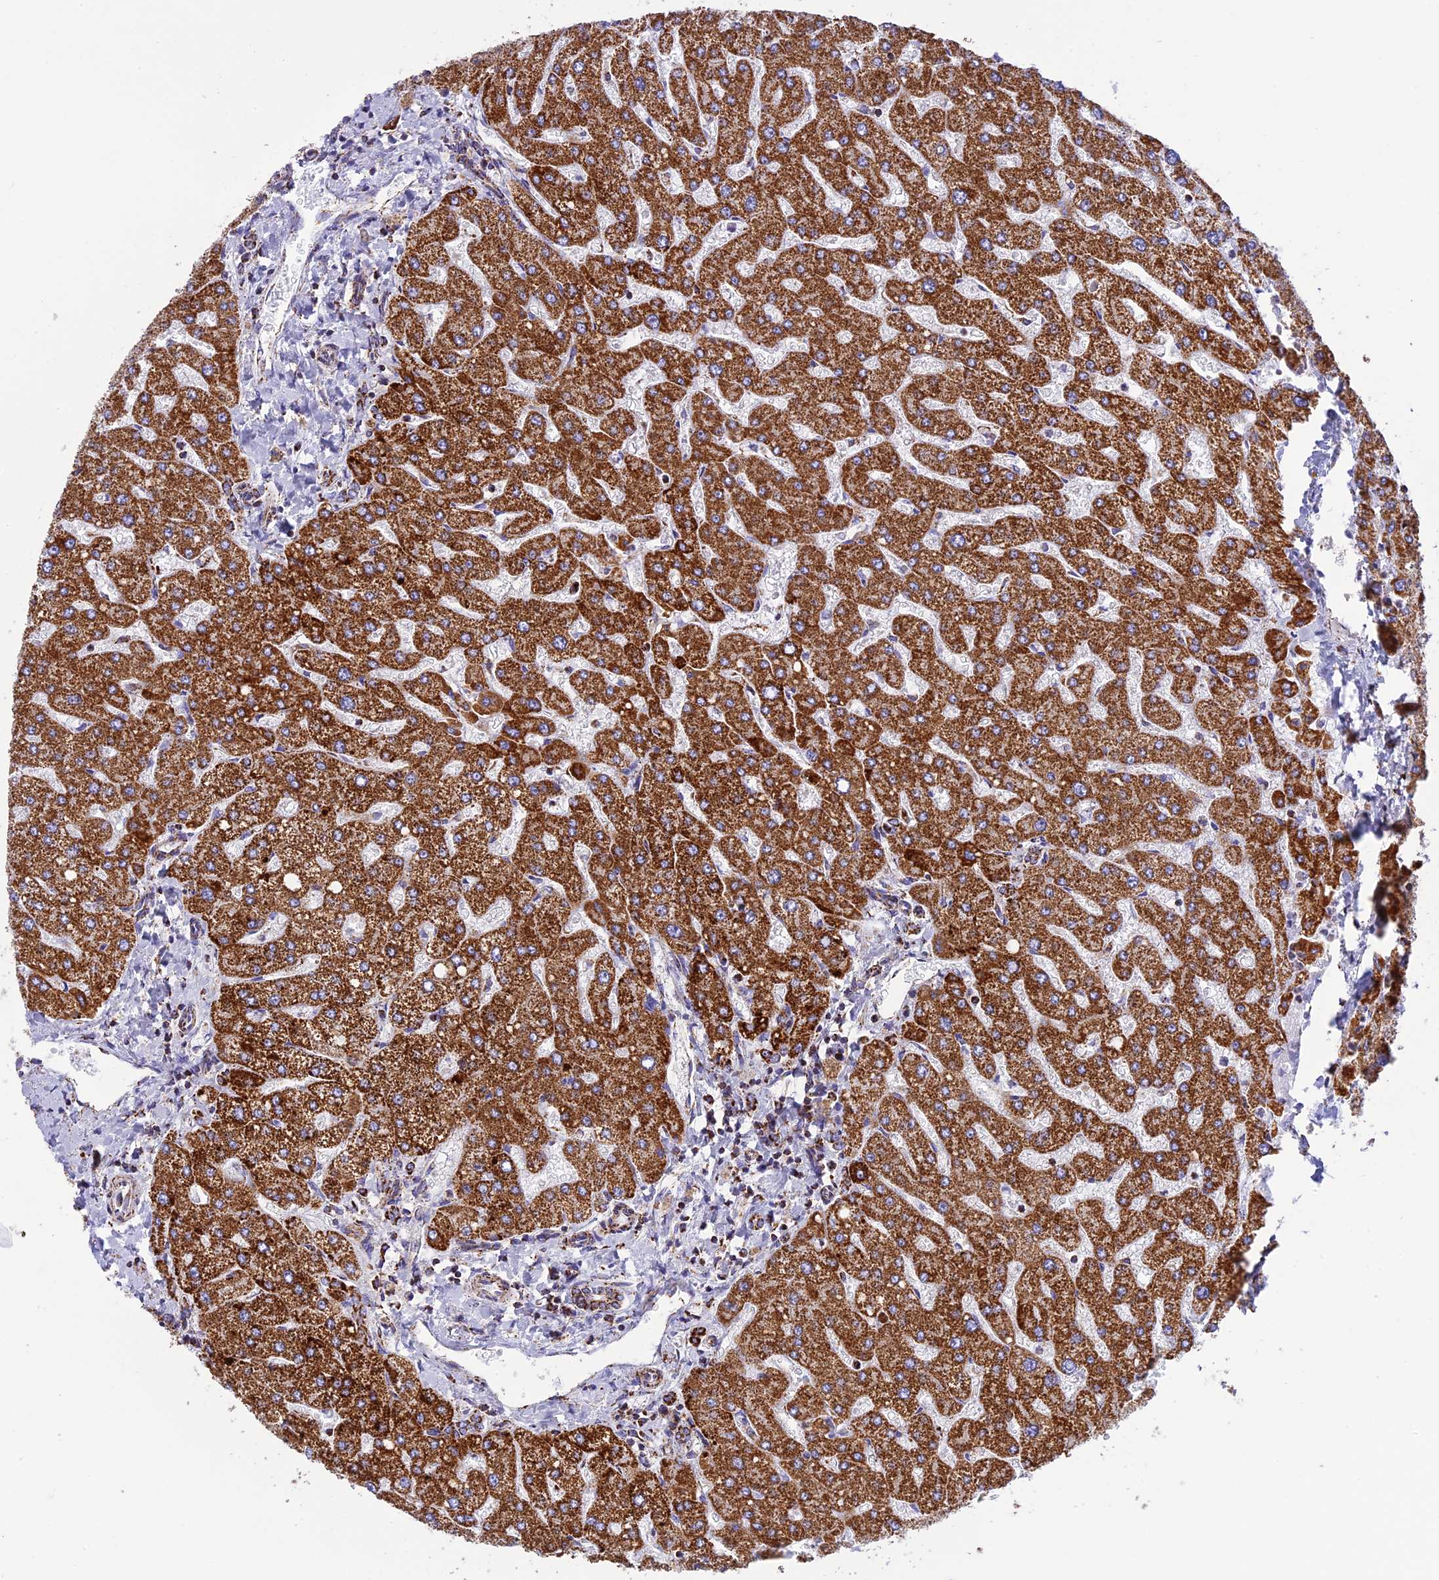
{"staining": {"intensity": "moderate", "quantity": ">75%", "location": "cytoplasmic/membranous"}, "tissue": "liver", "cell_type": "Cholangiocytes", "image_type": "normal", "snomed": [{"axis": "morphology", "description": "Normal tissue, NOS"}, {"axis": "topography", "description": "Liver"}], "caption": "Liver stained with immunohistochemistry (IHC) exhibits moderate cytoplasmic/membranous expression in approximately >75% of cholangiocytes. The protein of interest is stained brown, and the nuclei are stained in blue (DAB (3,3'-diaminobenzidine) IHC with brightfield microscopy, high magnification).", "gene": "KCNG1", "patient": {"sex": "male", "age": 55}}